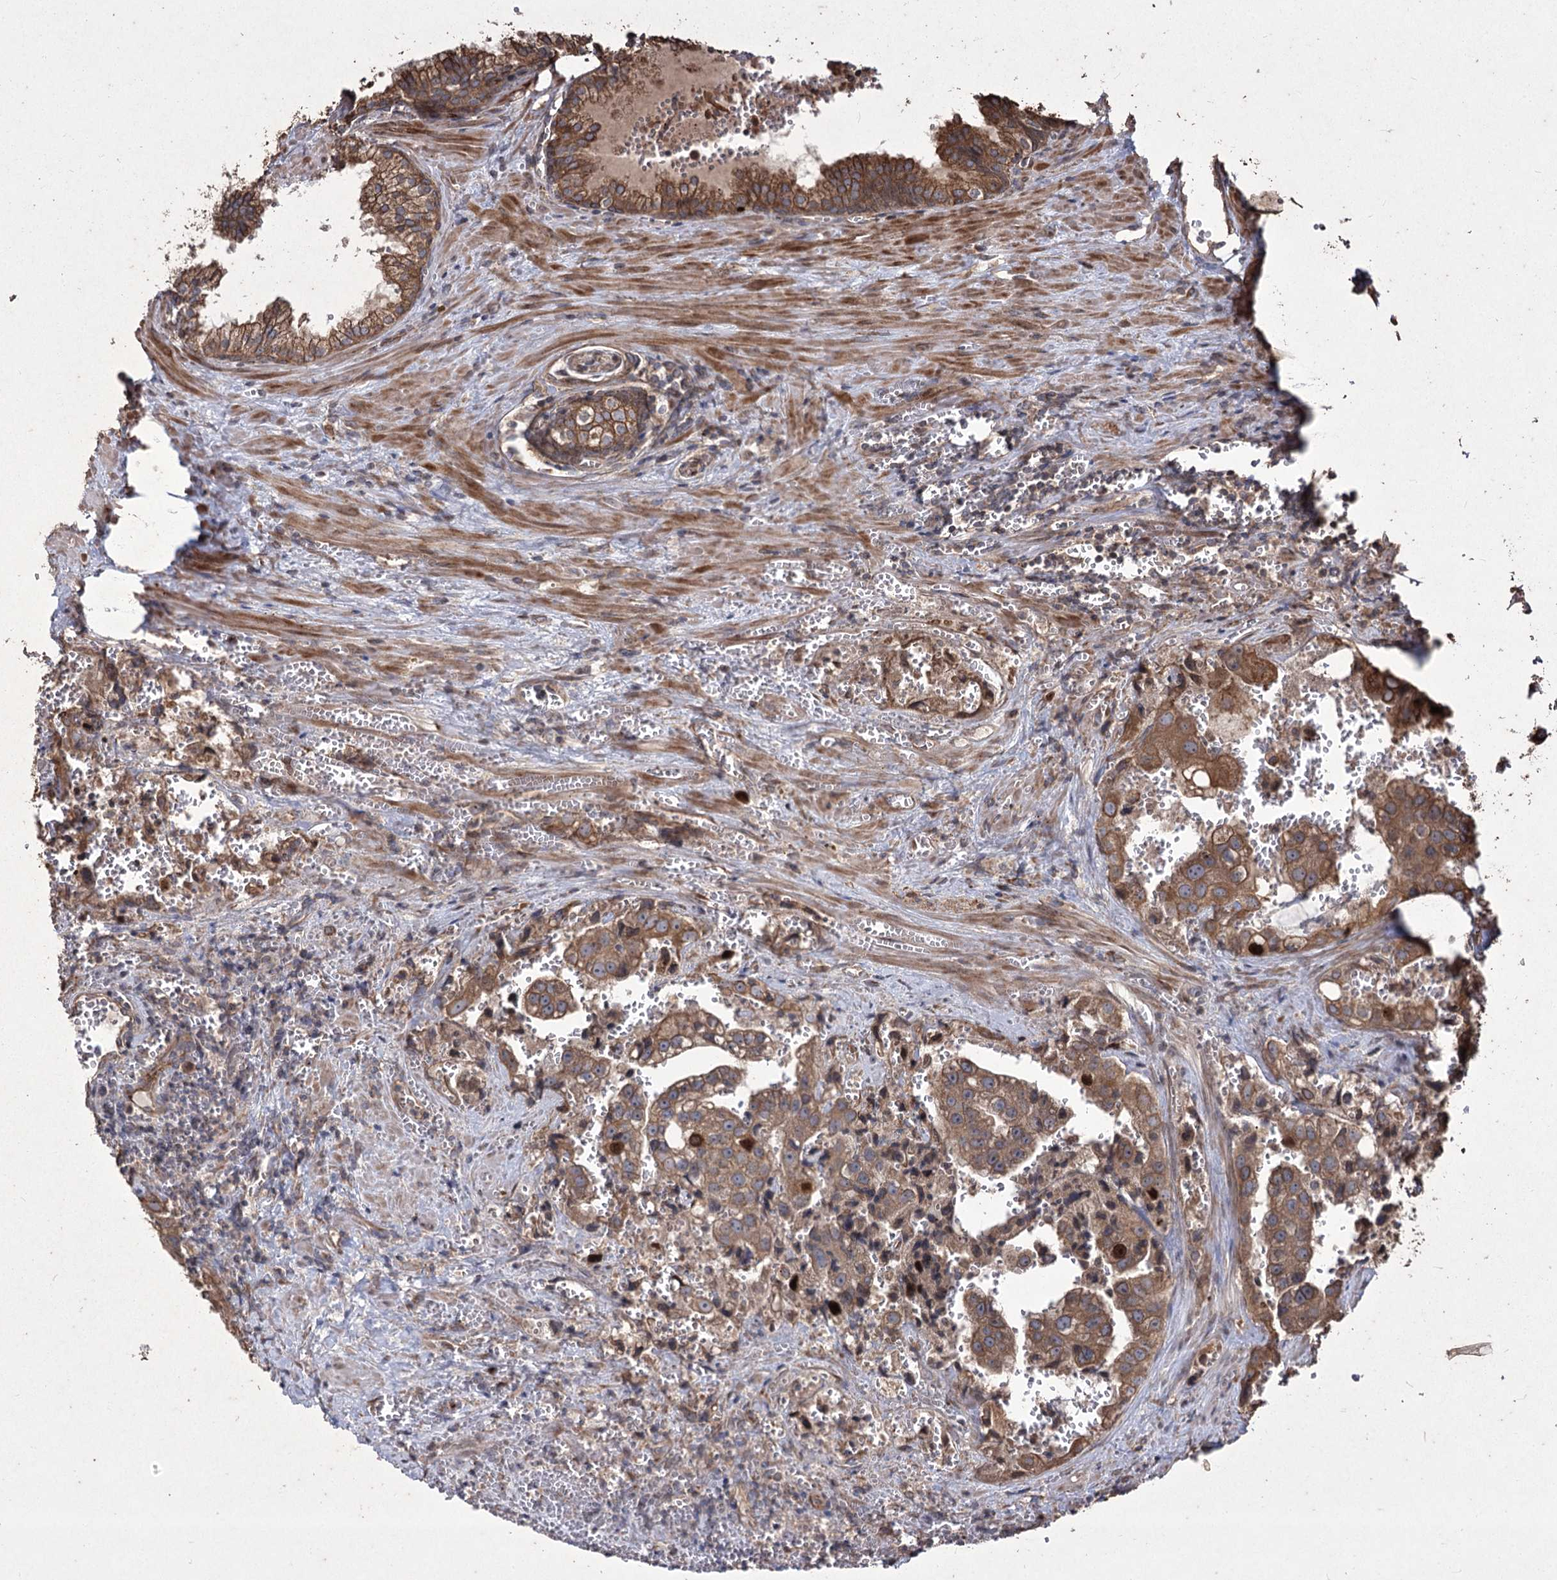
{"staining": {"intensity": "moderate", "quantity": ">75%", "location": "cytoplasmic/membranous"}, "tissue": "prostate cancer", "cell_type": "Tumor cells", "image_type": "cancer", "snomed": [{"axis": "morphology", "description": "Adenocarcinoma, High grade"}, {"axis": "topography", "description": "Prostate"}], "caption": "Immunohistochemical staining of human high-grade adenocarcinoma (prostate) displays medium levels of moderate cytoplasmic/membranous positivity in about >75% of tumor cells. Immunohistochemistry (ihc) stains the protein of interest in brown and the nuclei are stained blue.", "gene": "PRC1", "patient": {"sex": "male", "age": 68}}